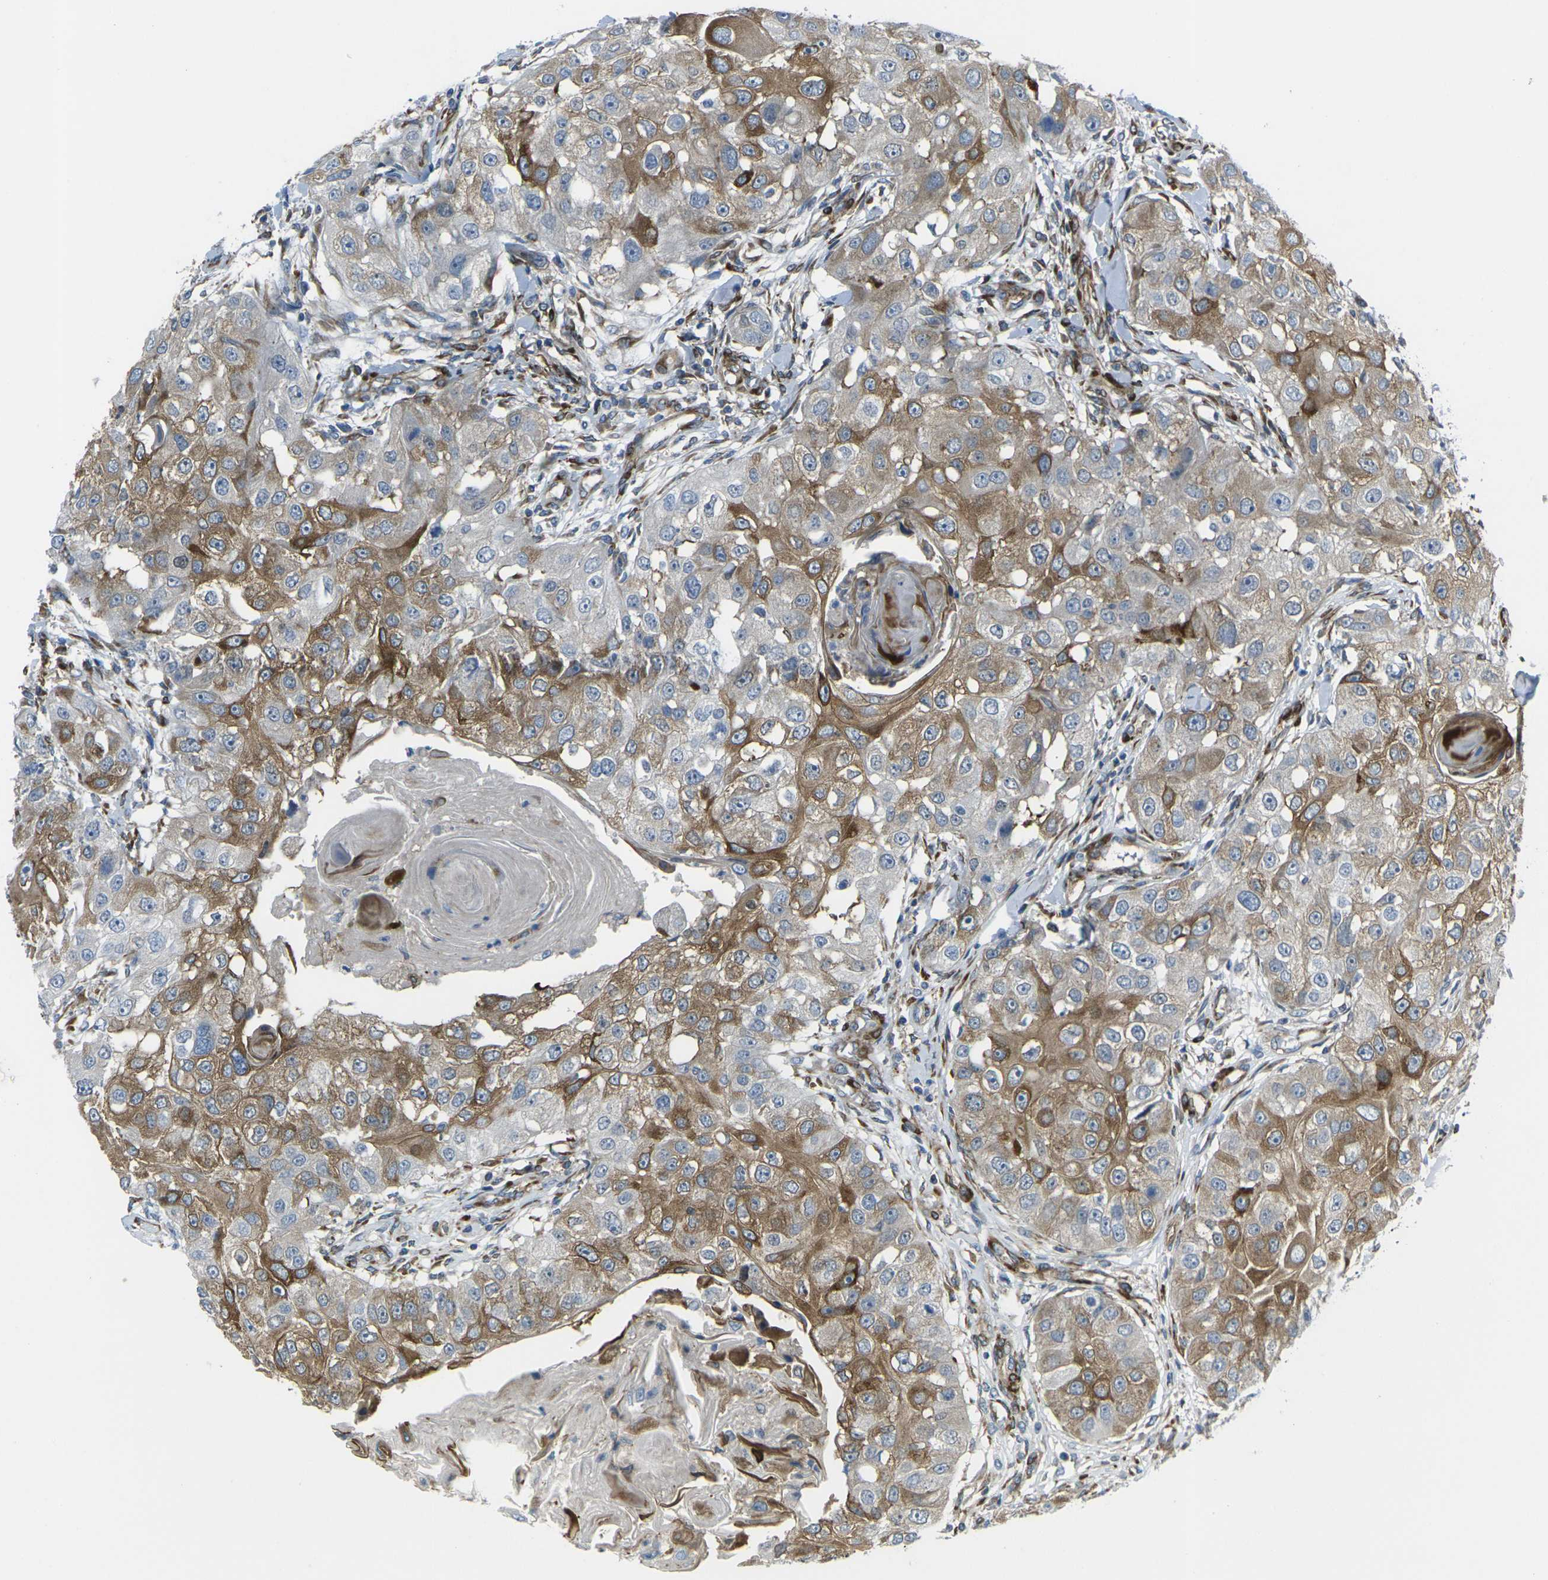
{"staining": {"intensity": "moderate", "quantity": "25%-75%", "location": "cytoplasmic/membranous"}, "tissue": "head and neck cancer", "cell_type": "Tumor cells", "image_type": "cancer", "snomed": [{"axis": "morphology", "description": "Normal tissue, NOS"}, {"axis": "morphology", "description": "Squamous cell carcinoma, NOS"}, {"axis": "topography", "description": "Skeletal muscle"}, {"axis": "topography", "description": "Head-Neck"}], "caption": "A brown stain labels moderate cytoplasmic/membranous staining of a protein in human head and neck cancer (squamous cell carcinoma) tumor cells.", "gene": "CELSR2", "patient": {"sex": "male", "age": 51}}